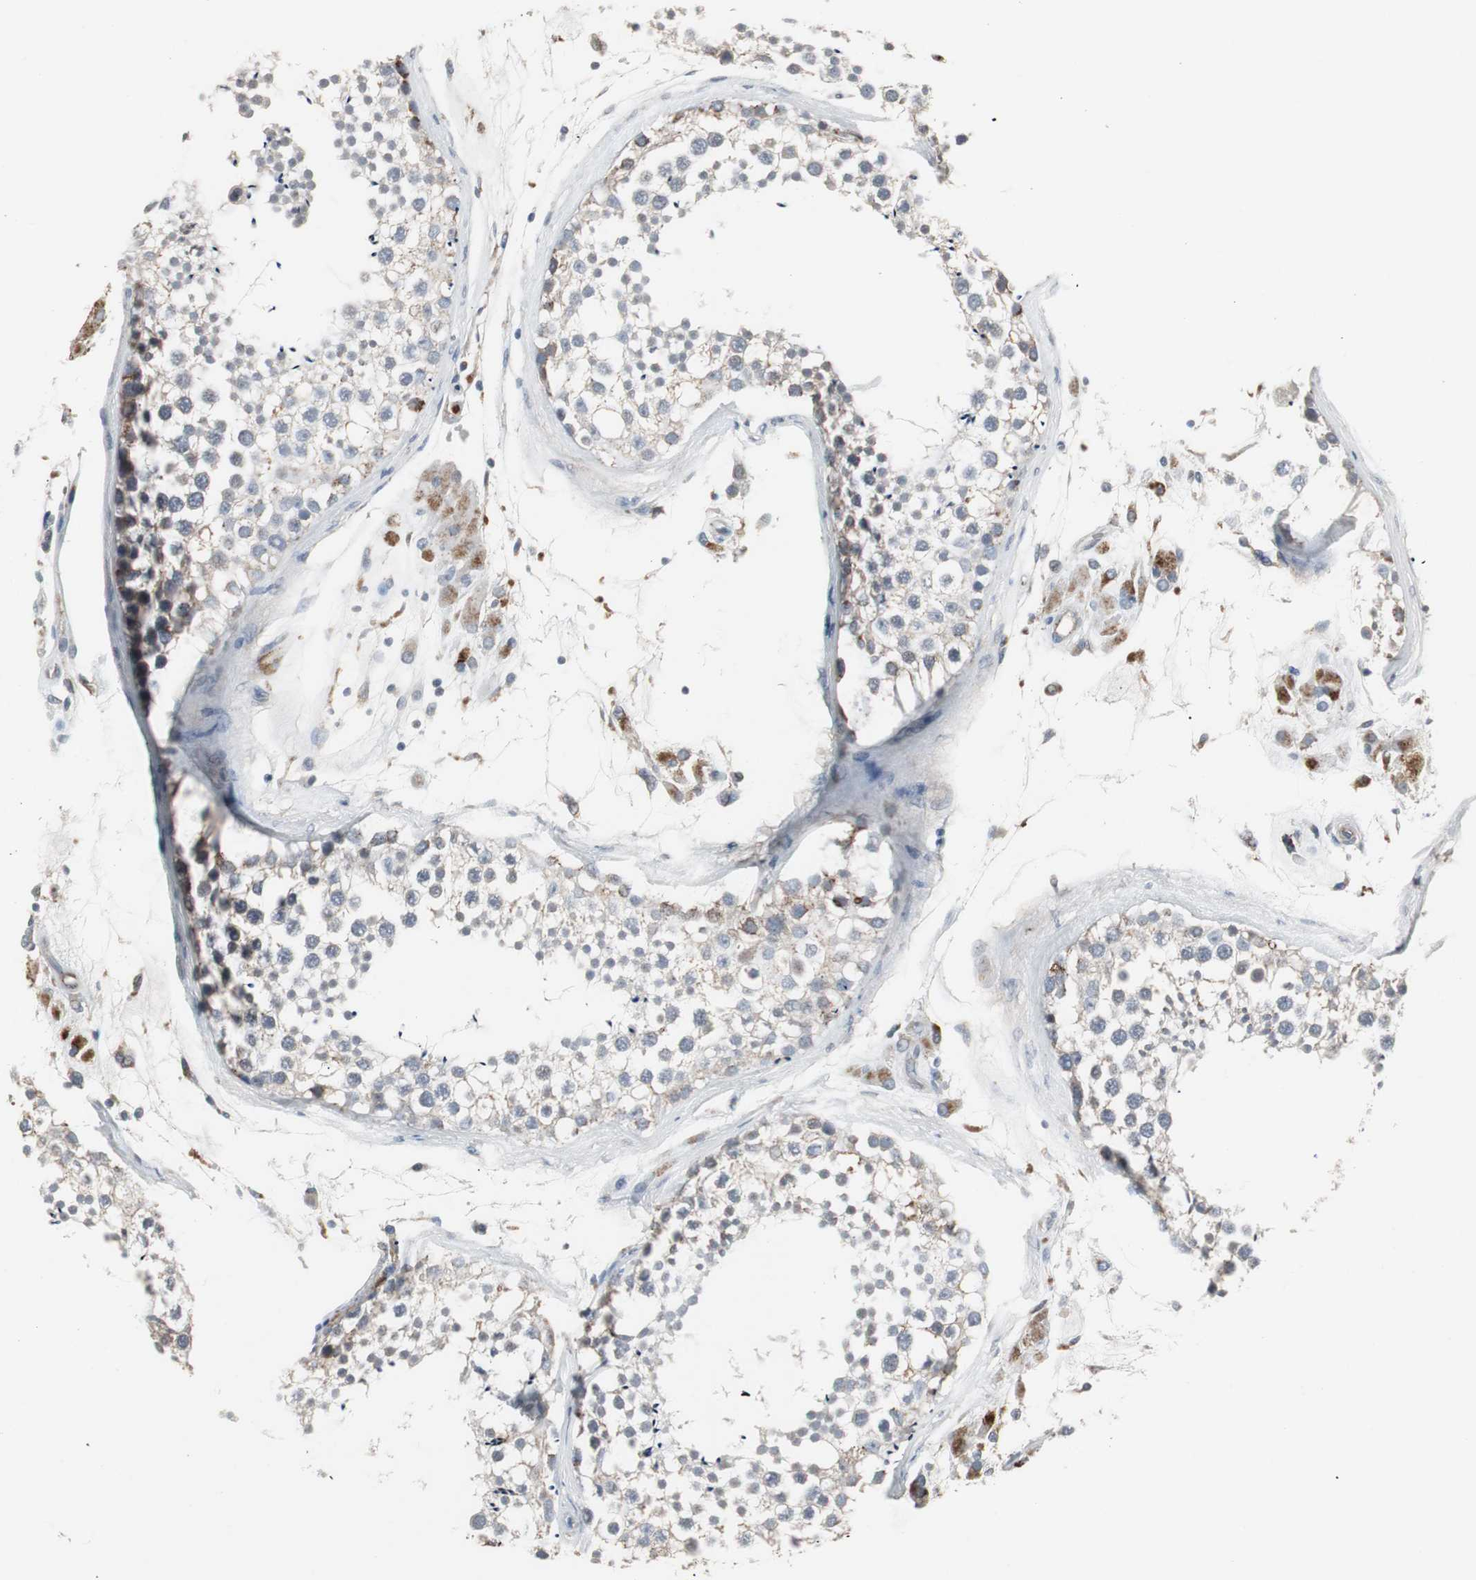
{"staining": {"intensity": "moderate", "quantity": "<25%", "location": "cytoplasmic/membranous"}, "tissue": "testis", "cell_type": "Cells in seminiferous ducts", "image_type": "normal", "snomed": [{"axis": "morphology", "description": "Normal tissue, NOS"}, {"axis": "topography", "description": "Testis"}], "caption": "High-magnification brightfield microscopy of benign testis stained with DAB (brown) and counterstained with hematoxylin (blue). cells in seminiferous ducts exhibit moderate cytoplasmic/membranous expression is identified in about<25% of cells. Nuclei are stained in blue.", "gene": "GBA1", "patient": {"sex": "male", "age": 46}}